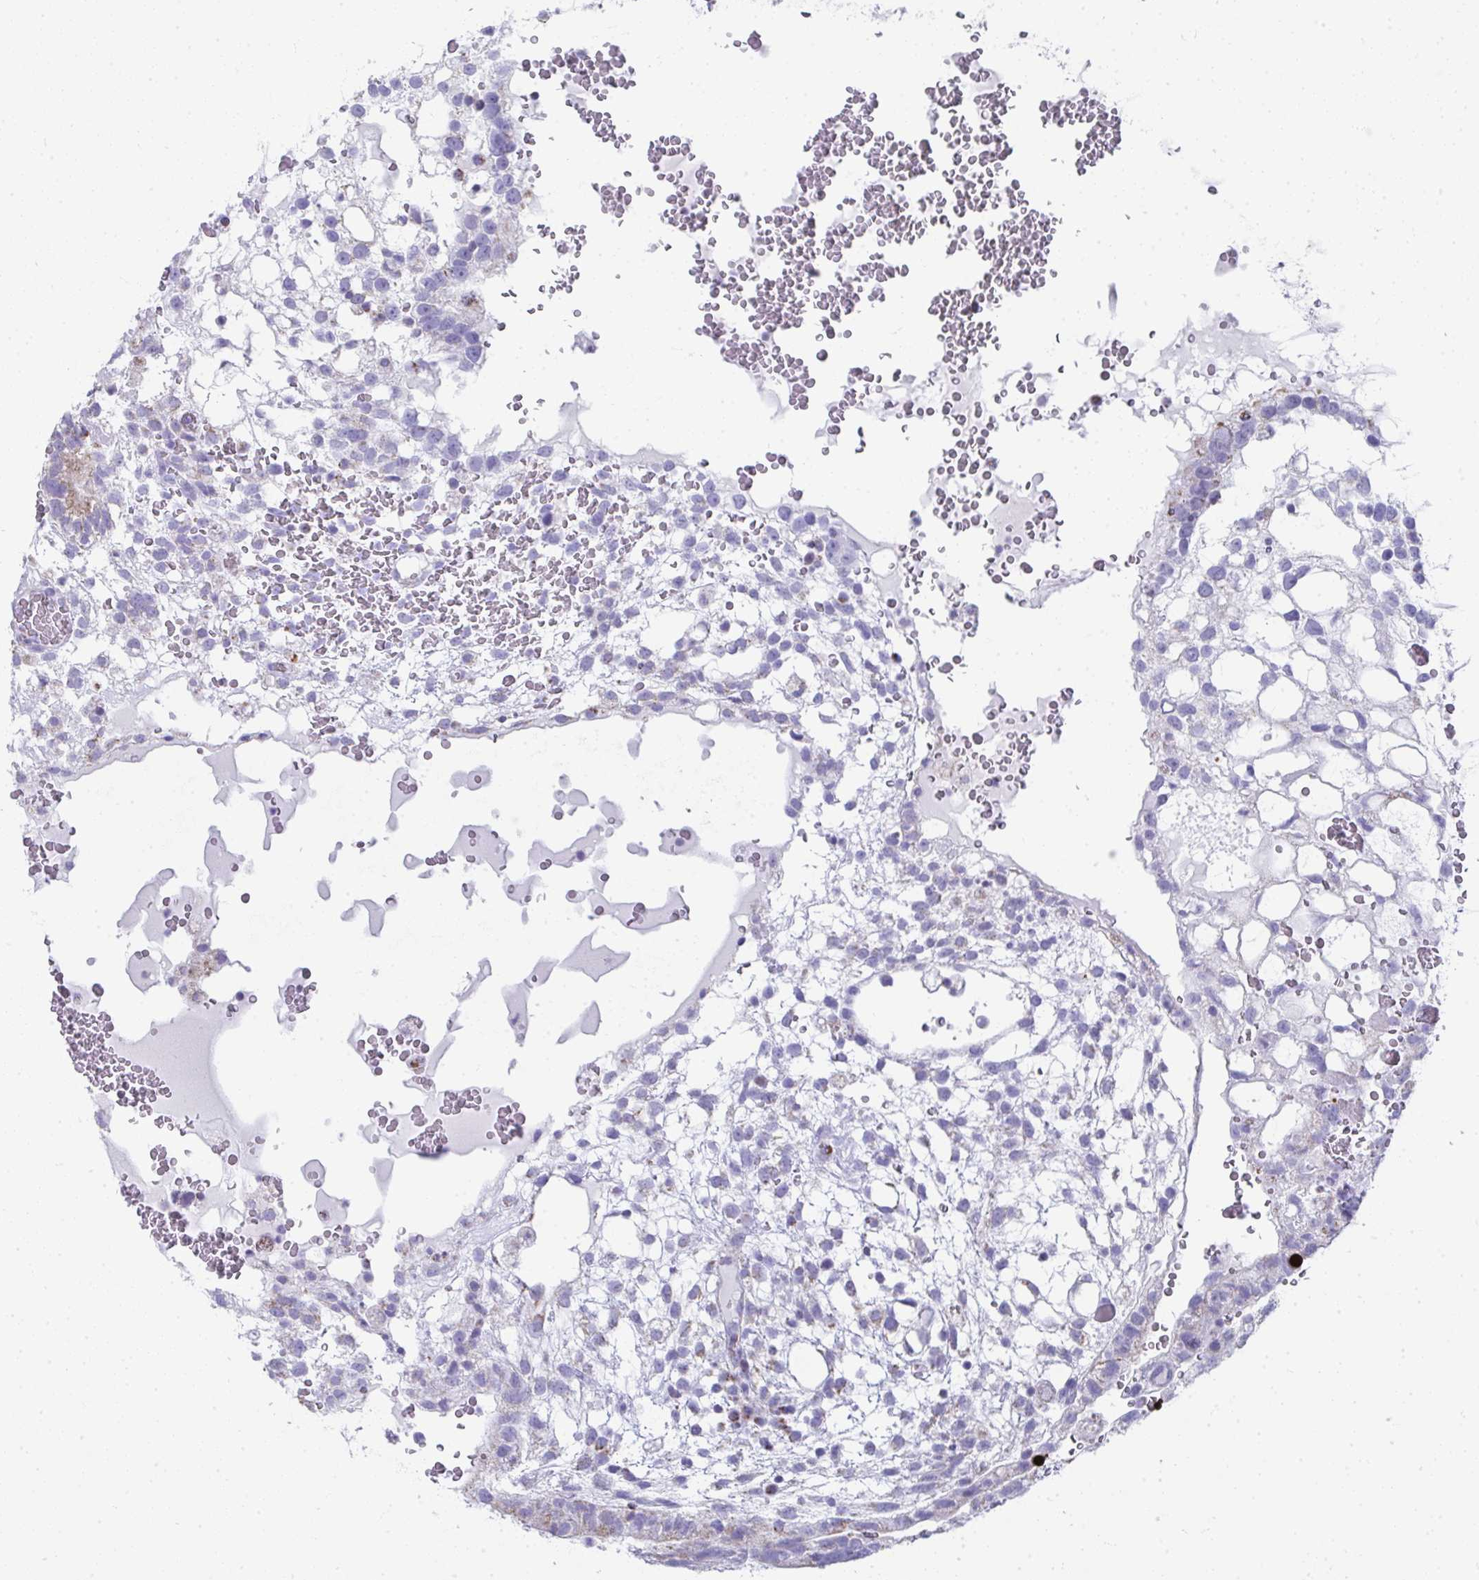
{"staining": {"intensity": "weak", "quantity": "<25%", "location": "cytoplasmic/membranous"}, "tissue": "testis cancer", "cell_type": "Tumor cells", "image_type": "cancer", "snomed": [{"axis": "morphology", "description": "Normal tissue, NOS"}, {"axis": "morphology", "description": "Carcinoma, Embryonal, NOS"}, {"axis": "topography", "description": "Testis"}], "caption": "High magnification brightfield microscopy of testis cancer stained with DAB (brown) and counterstained with hematoxylin (blue): tumor cells show no significant staining. Brightfield microscopy of IHC stained with DAB (brown) and hematoxylin (blue), captured at high magnification.", "gene": "SLC6A1", "patient": {"sex": "male", "age": 32}}